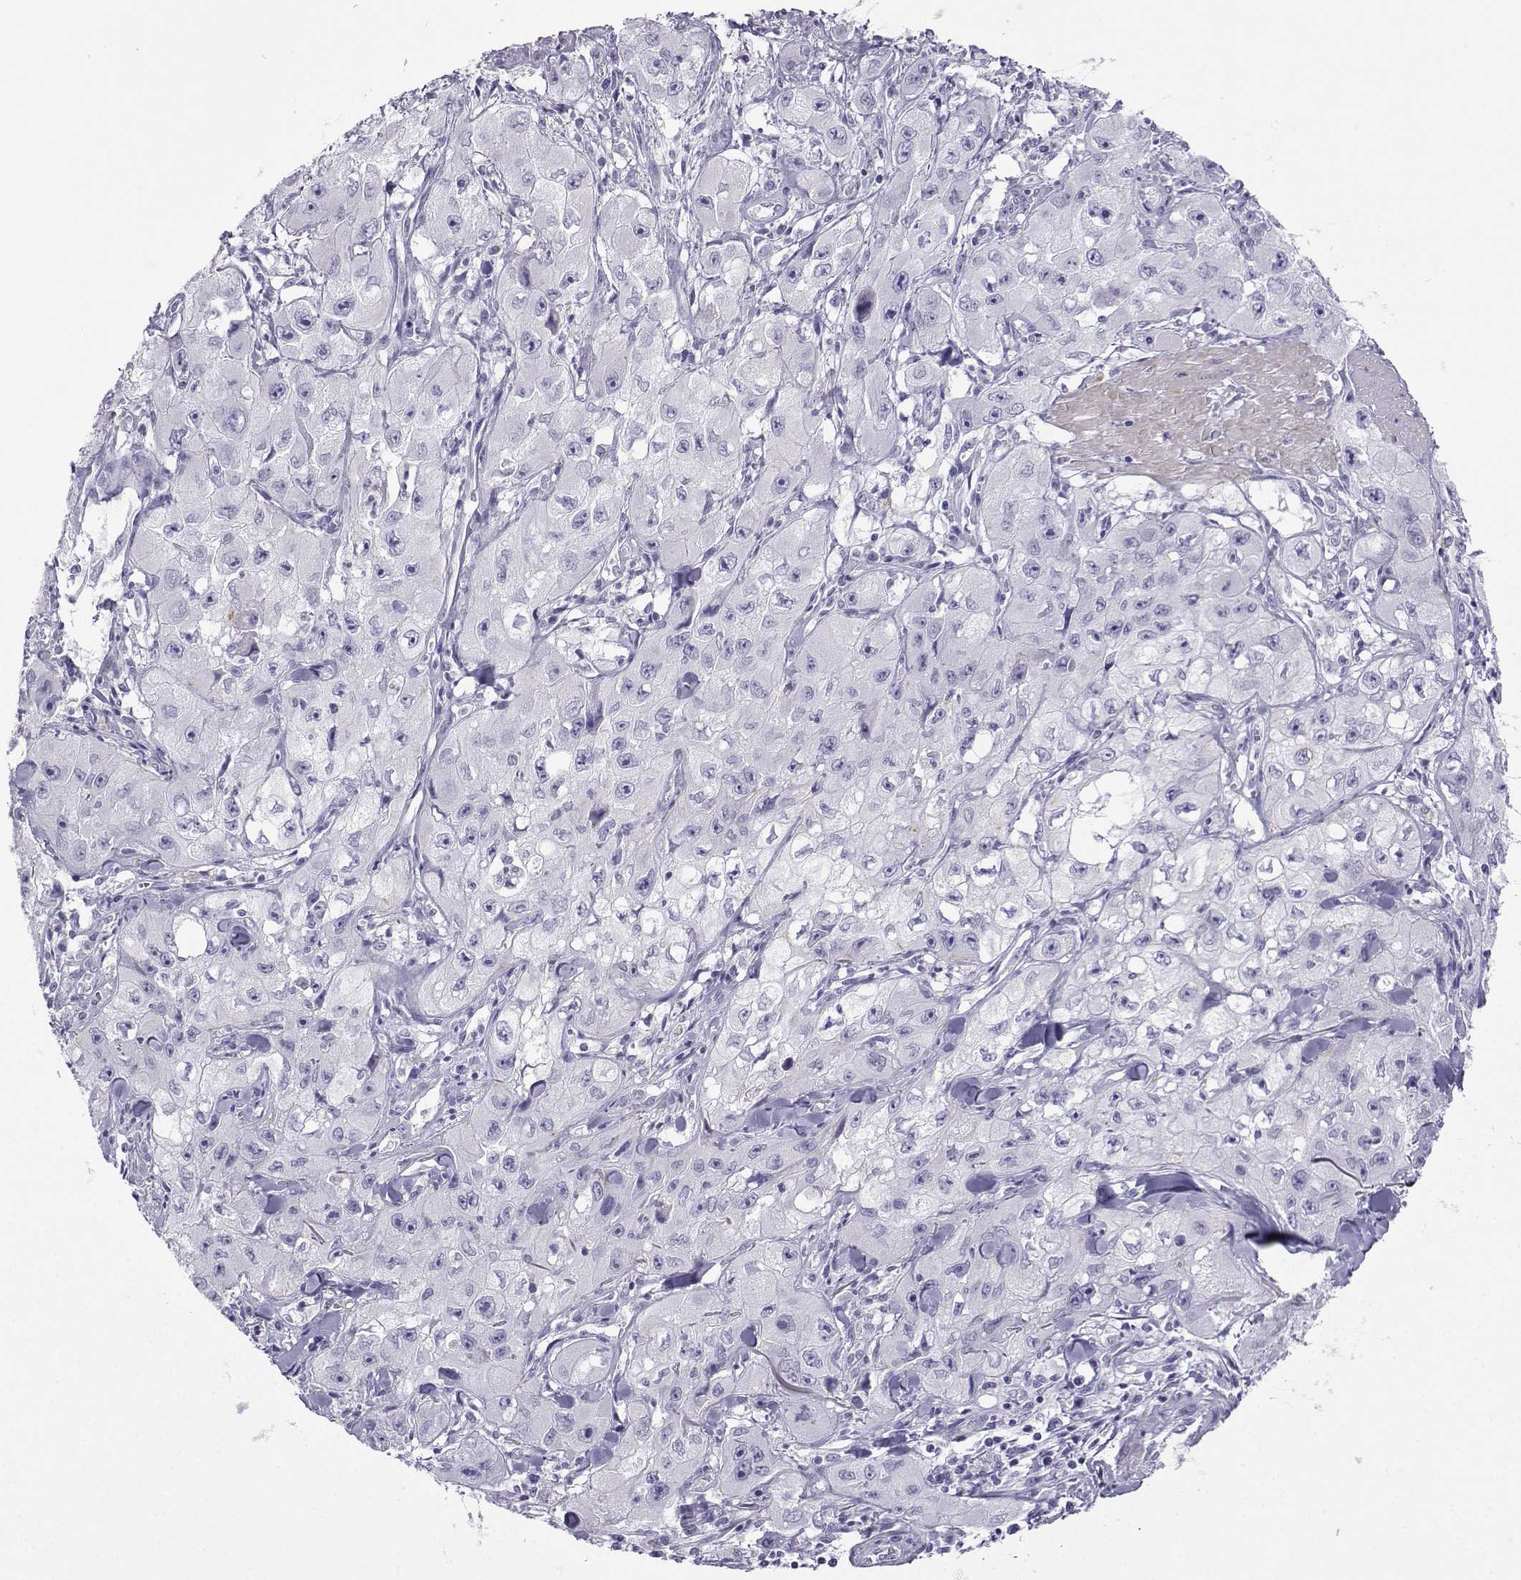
{"staining": {"intensity": "negative", "quantity": "none", "location": "none"}, "tissue": "skin cancer", "cell_type": "Tumor cells", "image_type": "cancer", "snomed": [{"axis": "morphology", "description": "Squamous cell carcinoma, NOS"}, {"axis": "topography", "description": "Skin"}, {"axis": "topography", "description": "Subcutis"}], "caption": "The immunohistochemistry image has no significant positivity in tumor cells of squamous cell carcinoma (skin) tissue. Brightfield microscopy of IHC stained with DAB (brown) and hematoxylin (blue), captured at high magnification.", "gene": "FBXO24", "patient": {"sex": "male", "age": 73}}